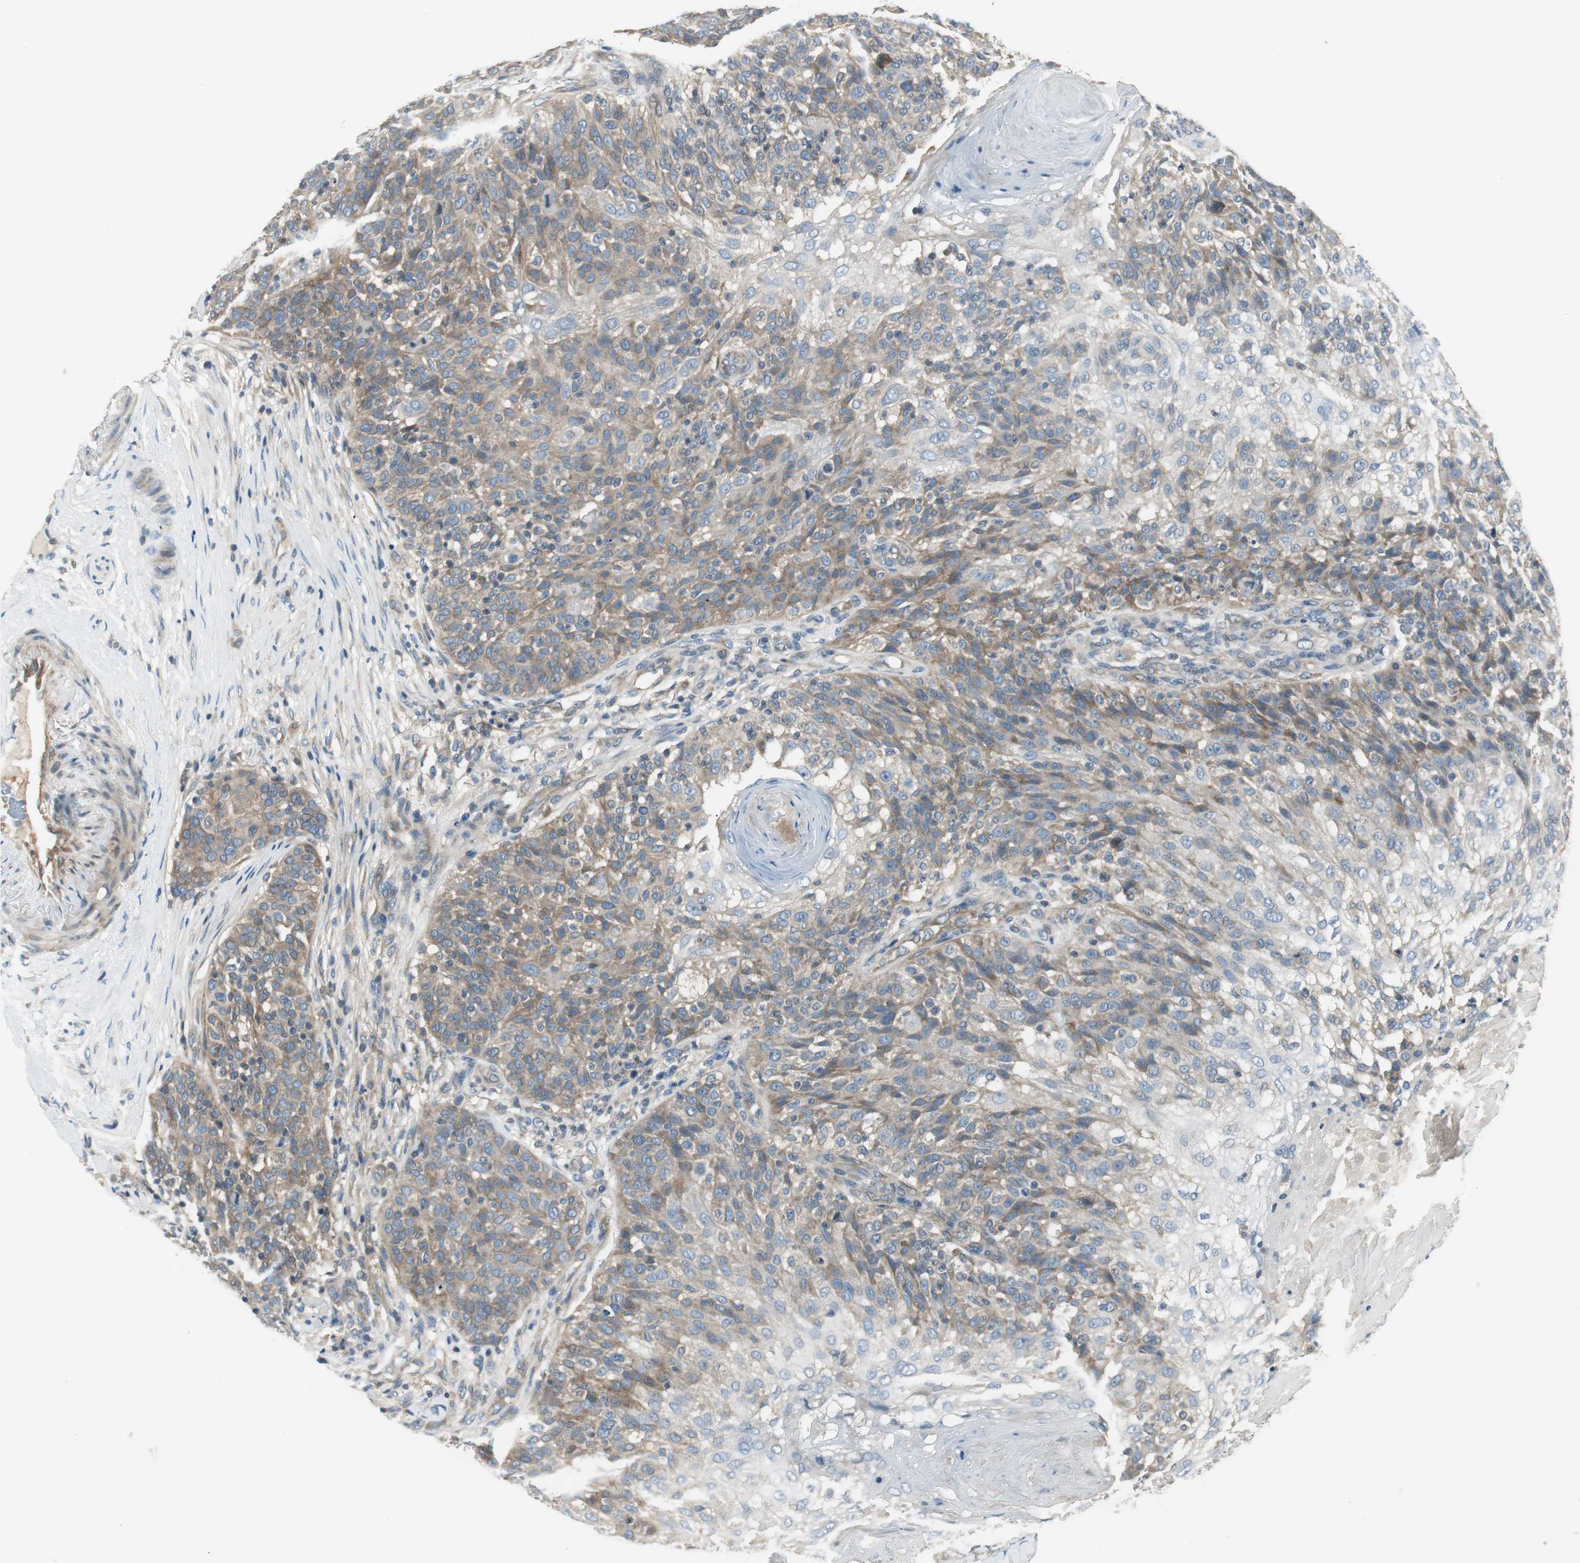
{"staining": {"intensity": "moderate", "quantity": "25%-75%", "location": "cytoplasmic/membranous"}, "tissue": "skin cancer", "cell_type": "Tumor cells", "image_type": "cancer", "snomed": [{"axis": "morphology", "description": "Normal tissue, NOS"}, {"axis": "morphology", "description": "Squamous cell carcinoma, NOS"}, {"axis": "topography", "description": "Skin"}], "caption": "This is a histology image of IHC staining of skin cancer (squamous cell carcinoma), which shows moderate expression in the cytoplasmic/membranous of tumor cells.", "gene": "PRKAA1", "patient": {"sex": "female", "age": 83}}